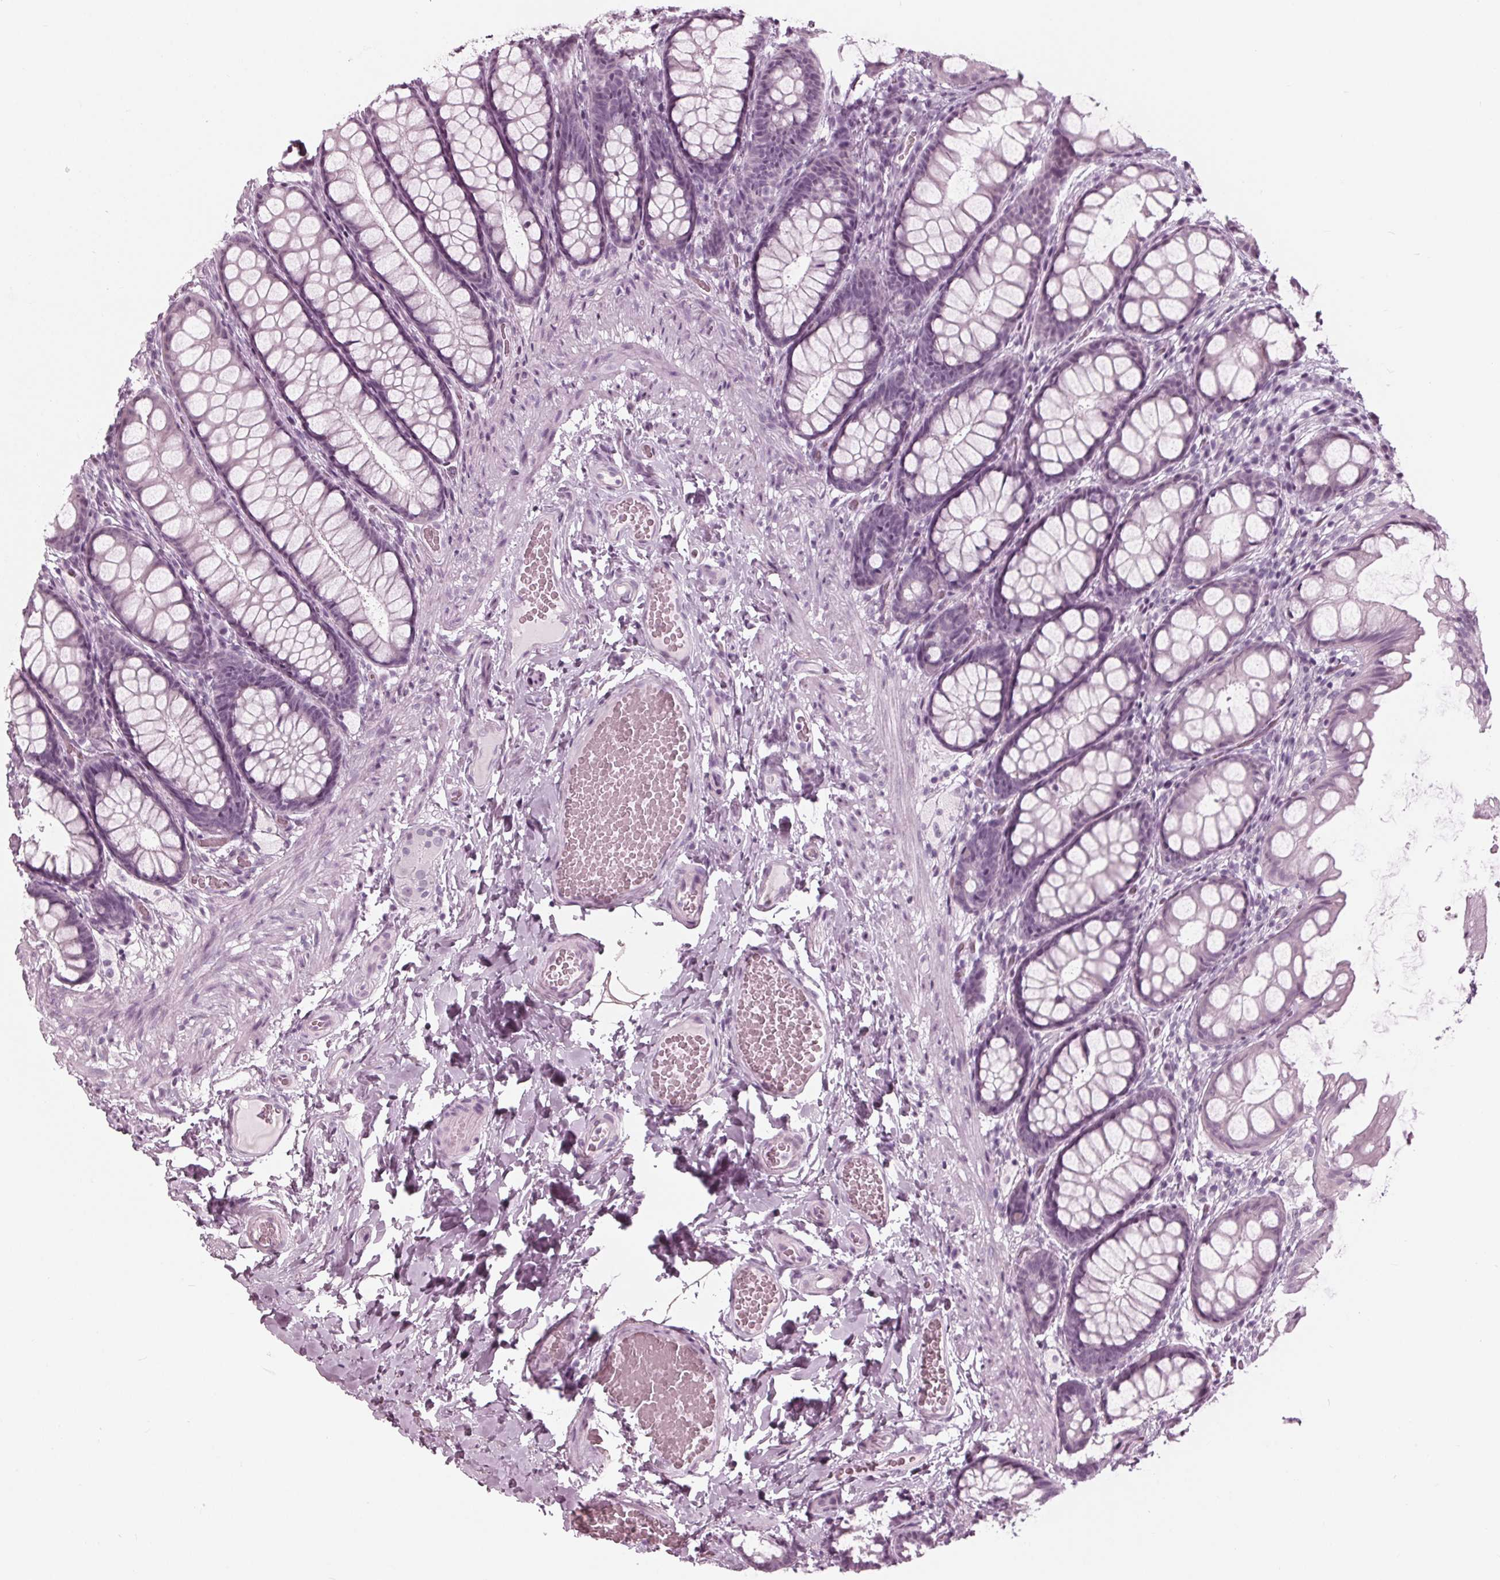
{"staining": {"intensity": "negative", "quantity": "none", "location": "none"}, "tissue": "colon", "cell_type": "Endothelial cells", "image_type": "normal", "snomed": [{"axis": "morphology", "description": "Normal tissue, NOS"}, {"axis": "topography", "description": "Colon"}], "caption": "DAB (3,3'-diaminobenzidine) immunohistochemical staining of normal colon demonstrates no significant positivity in endothelial cells.", "gene": "KRT28", "patient": {"sex": "male", "age": 47}}